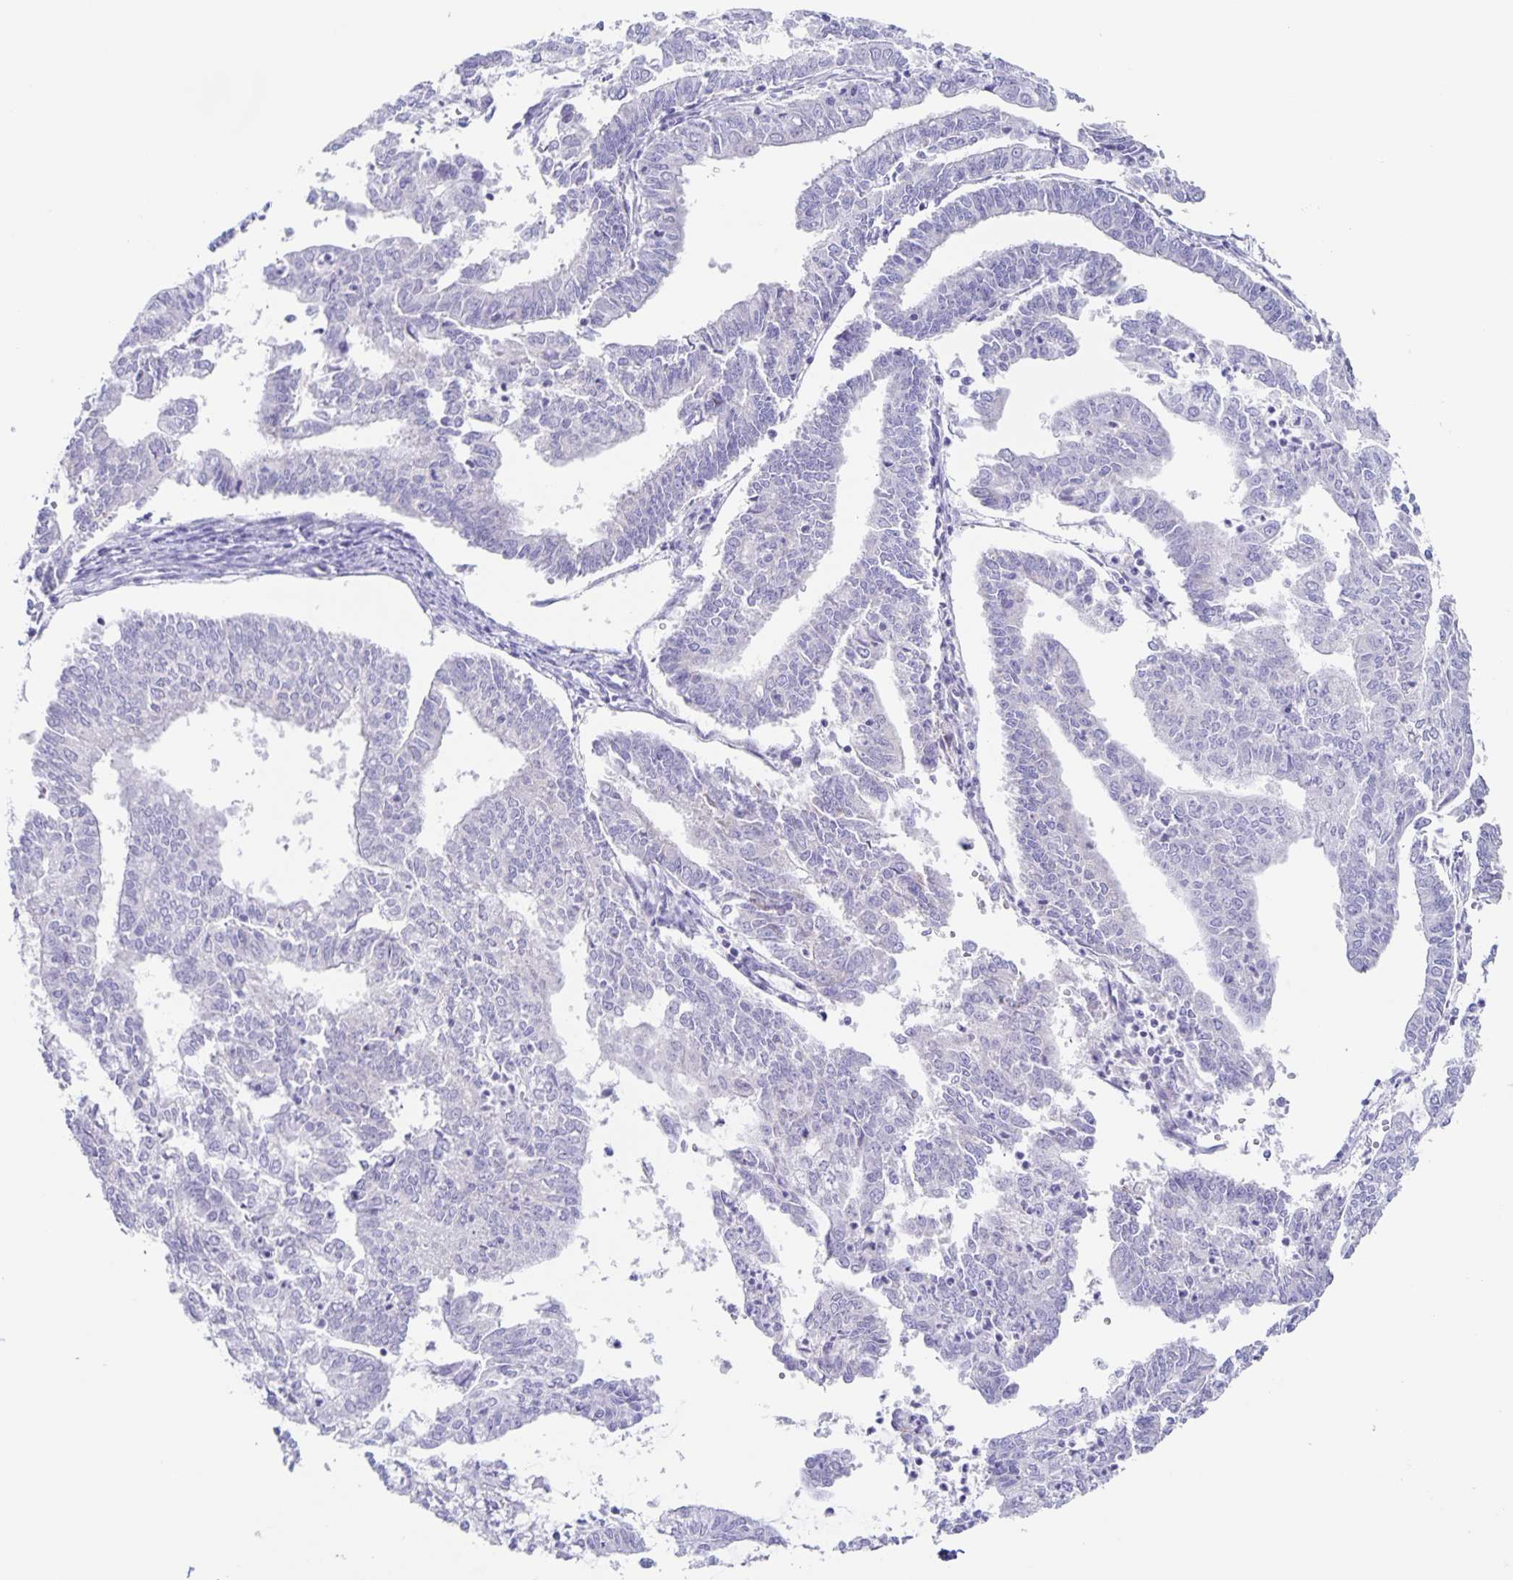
{"staining": {"intensity": "negative", "quantity": "none", "location": "none"}, "tissue": "endometrial cancer", "cell_type": "Tumor cells", "image_type": "cancer", "snomed": [{"axis": "morphology", "description": "Adenocarcinoma, NOS"}, {"axis": "topography", "description": "Endometrium"}], "caption": "Tumor cells are negative for brown protein staining in adenocarcinoma (endometrial).", "gene": "RPL36A", "patient": {"sex": "female", "age": 61}}